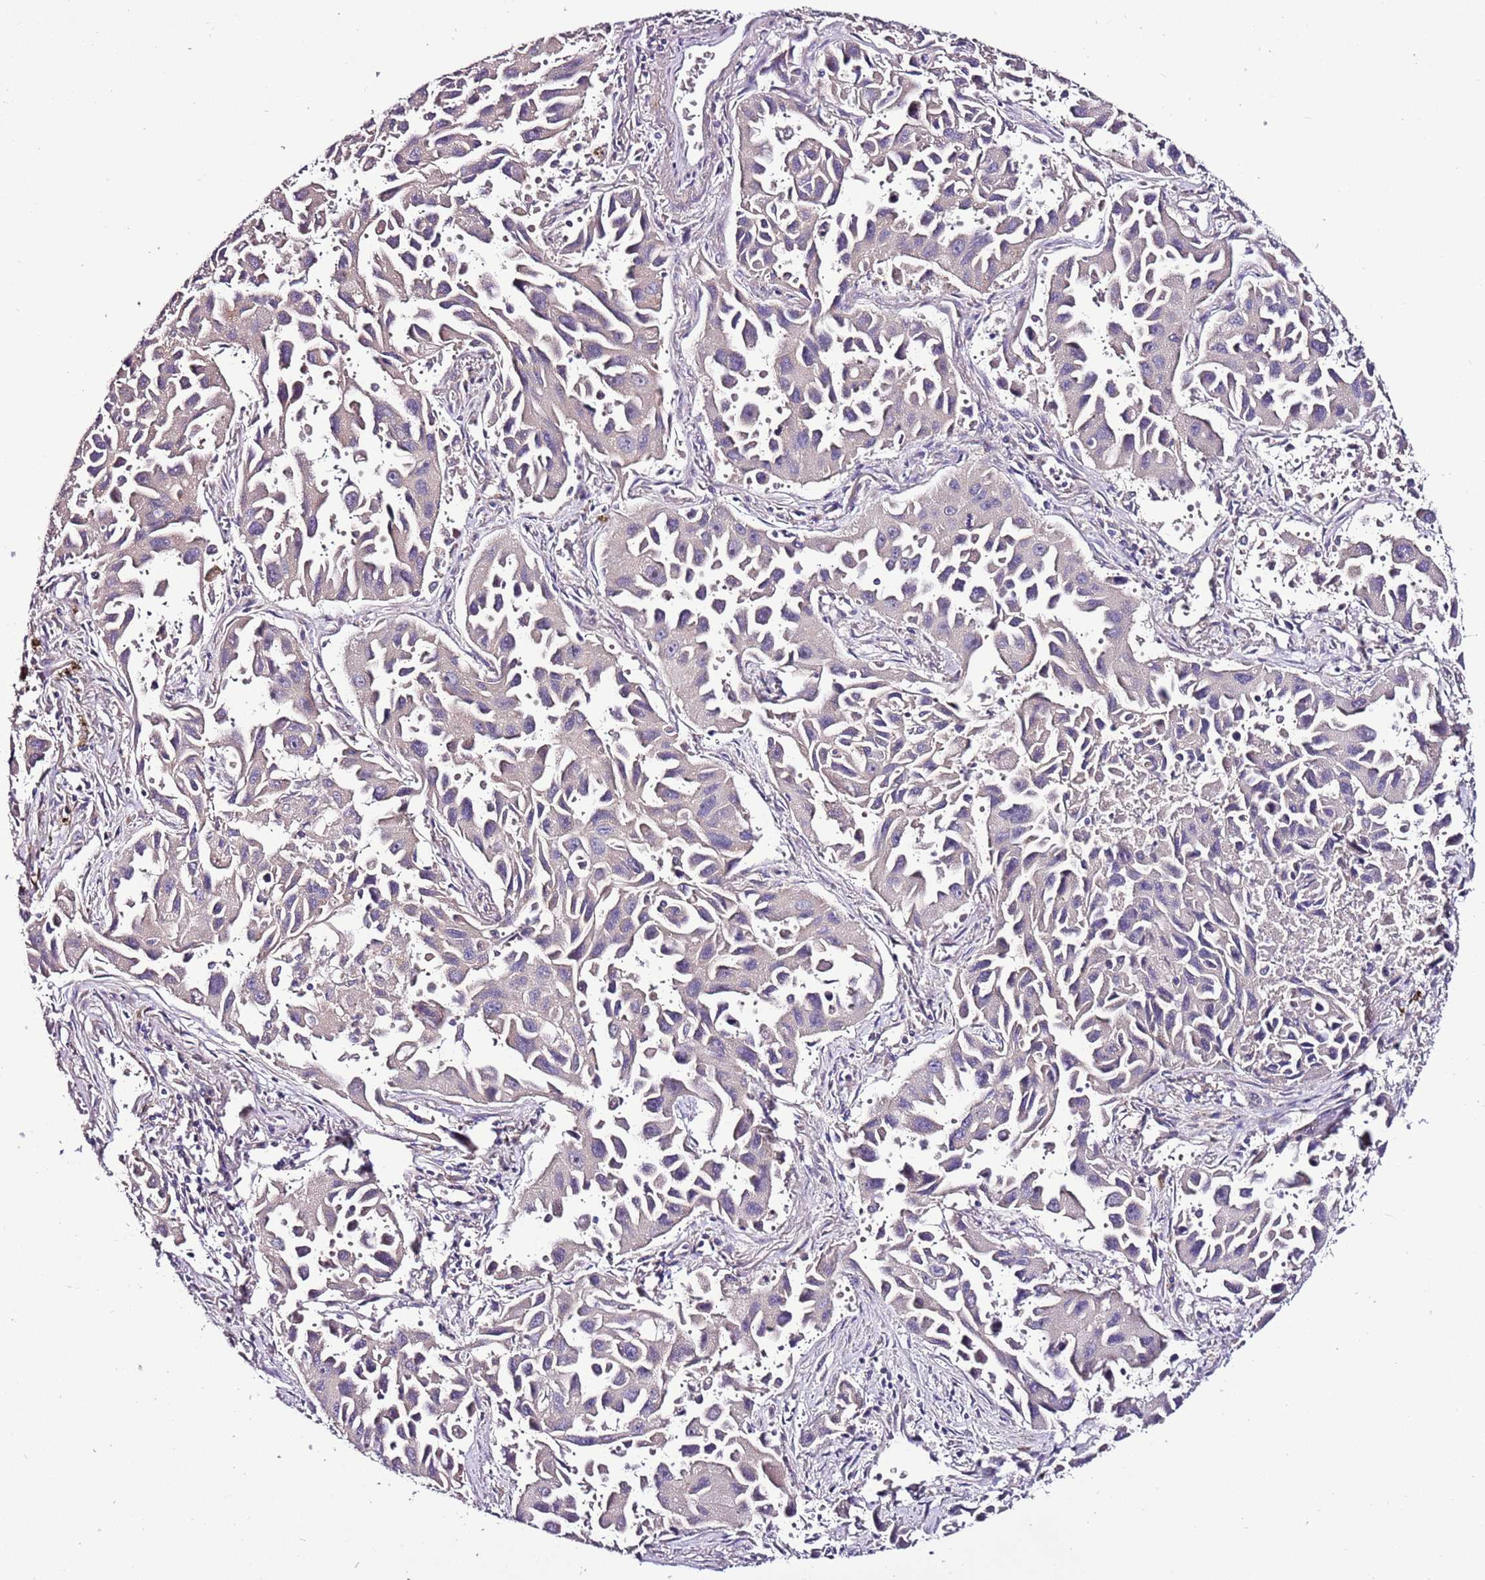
{"staining": {"intensity": "negative", "quantity": "none", "location": "none"}, "tissue": "lung cancer", "cell_type": "Tumor cells", "image_type": "cancer", "snomed": [{"axis": "morphology", "description": "Adenocarcinoma, NOS"}, {"axis": "topography", "description": "Lung"}], "caption": "Tumor cells are negative for brown protein staining in lung adenocarcinoma.", "gene": "FAM20A", "patient": {"sex": "male", "age": 66}}